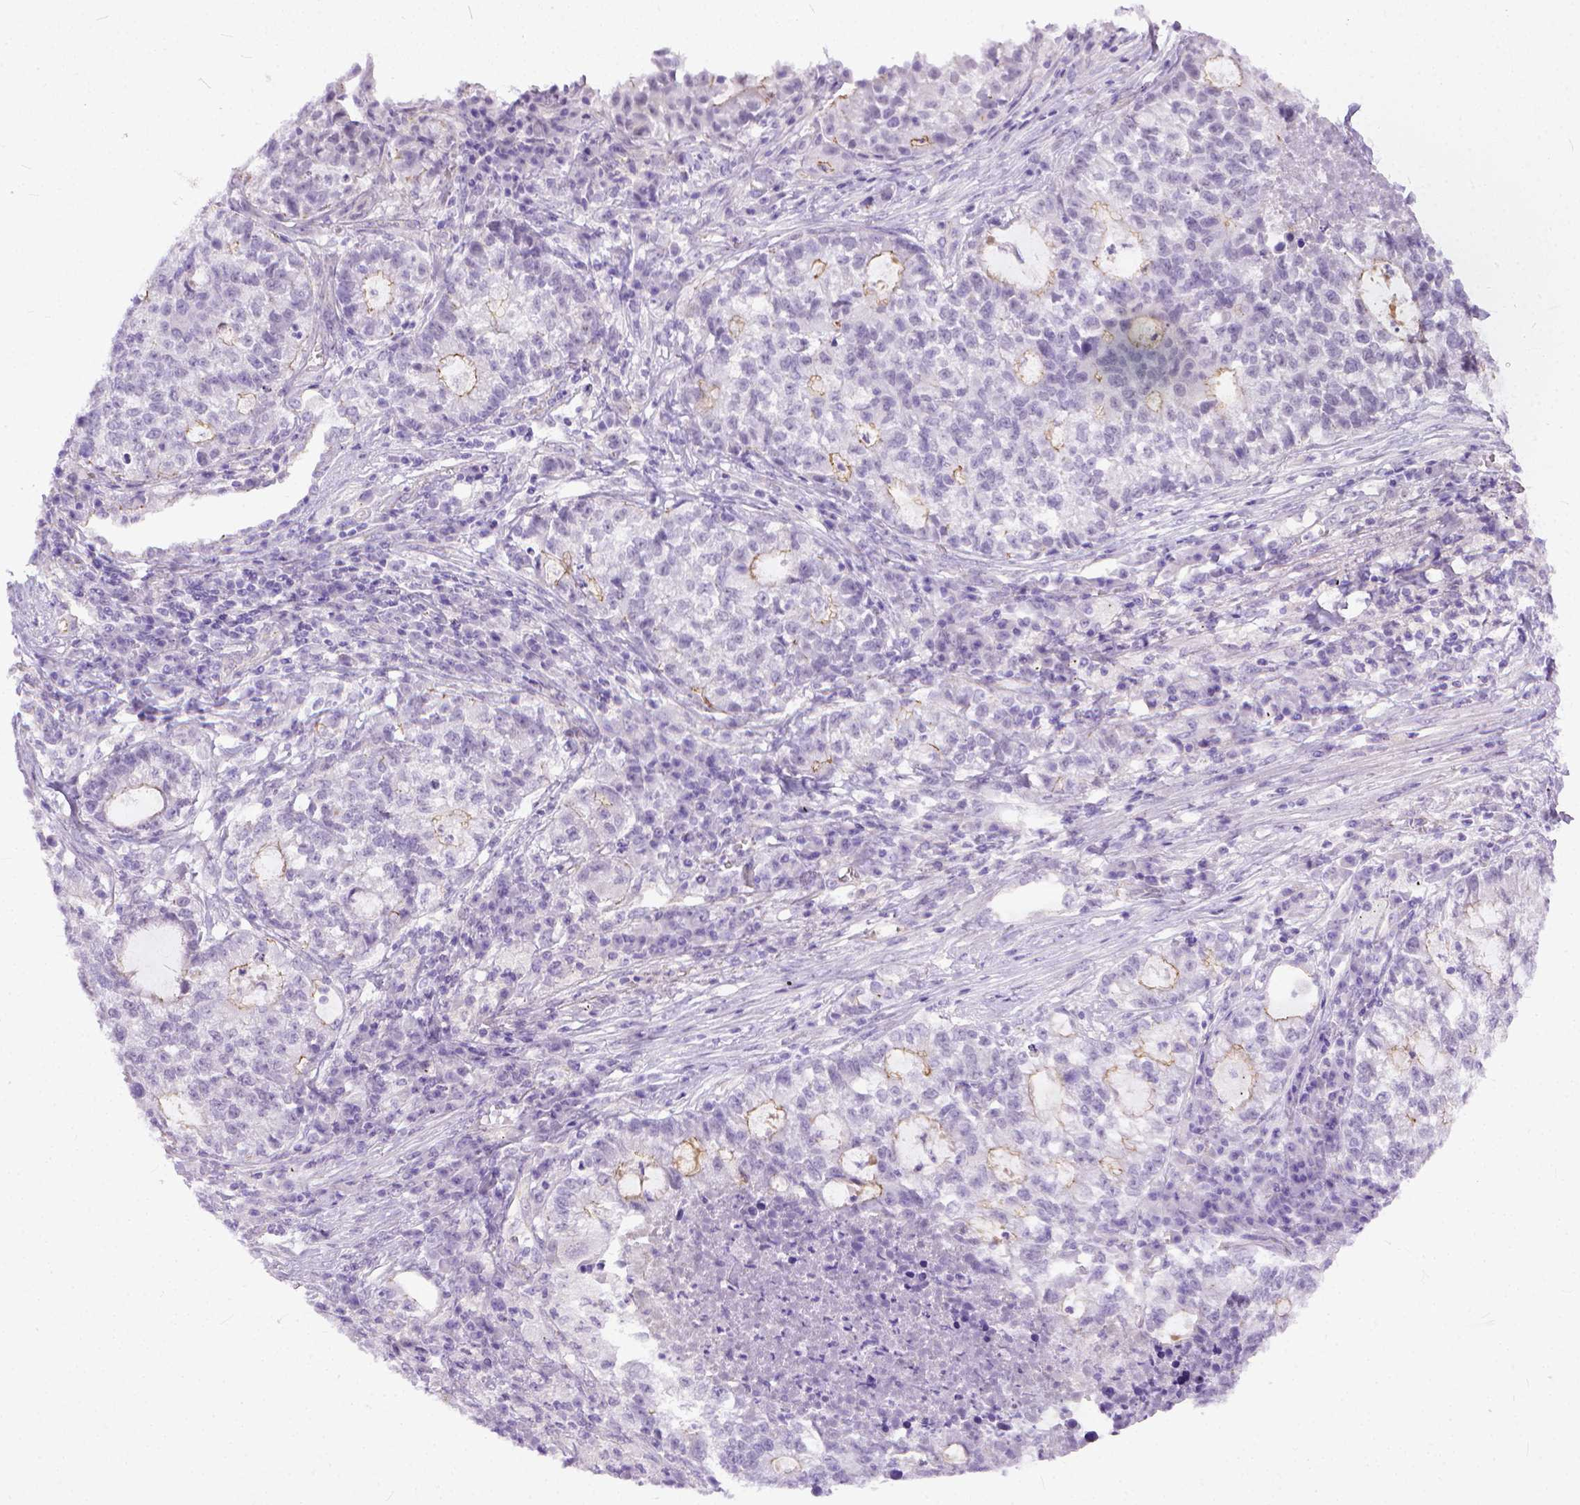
{"staining": {"intensity": "negative", "quantity": "none", "location": "none"}, "tissue": "lung cancer", "cell_type": "Tumor cells", "image_type": "cancer", "snomed": [{"axis": "morphology", "description": "Adenocarcinoma, NOS"}, {"axis": "topography", "description": "Lung"}], "caption": "There is no significant staining in tumor cells of lung cancer. Nuclei are stained in blue.", "gene": "ADGRF1", "patient": {"sex": "male", "age": 57}}